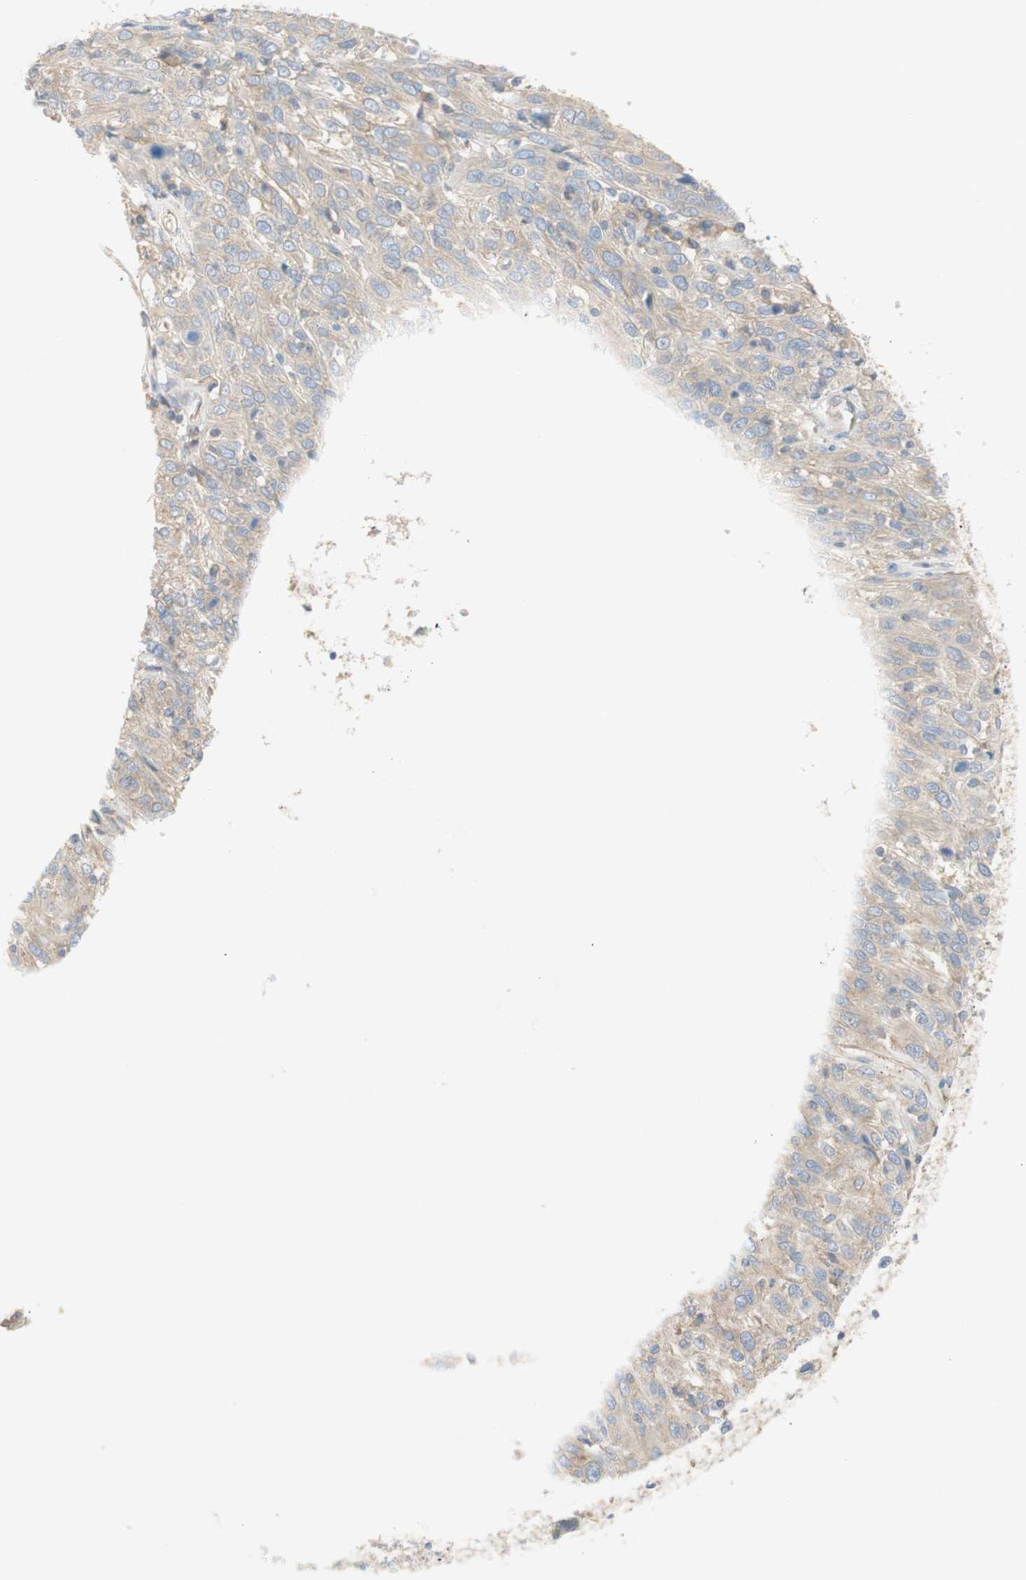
{"staining": {"intensity": "weak", "quantity": ">75%", "location": "cytoplasmic/membranous"}, "tissue": "cervical cancer", "cell_type": "Tumor cells", "image_type": "cancer", "snomed": [{"axis": "morphology", "description": "Squamous cell carcinoma, NOS"}, {"axis": "topography", "description": "Cervix"}], "caption": "Cervical cancer was stained to show a protein in brown. There is low levels of weak cytoplasmic/membranous expression in approximately >75% of tumor cells. The protein of interest is shown in brown color, while the nuclei are stained blue.", "gene": "ATP2B1", "patient": {"sex": "female", "age": 46}}